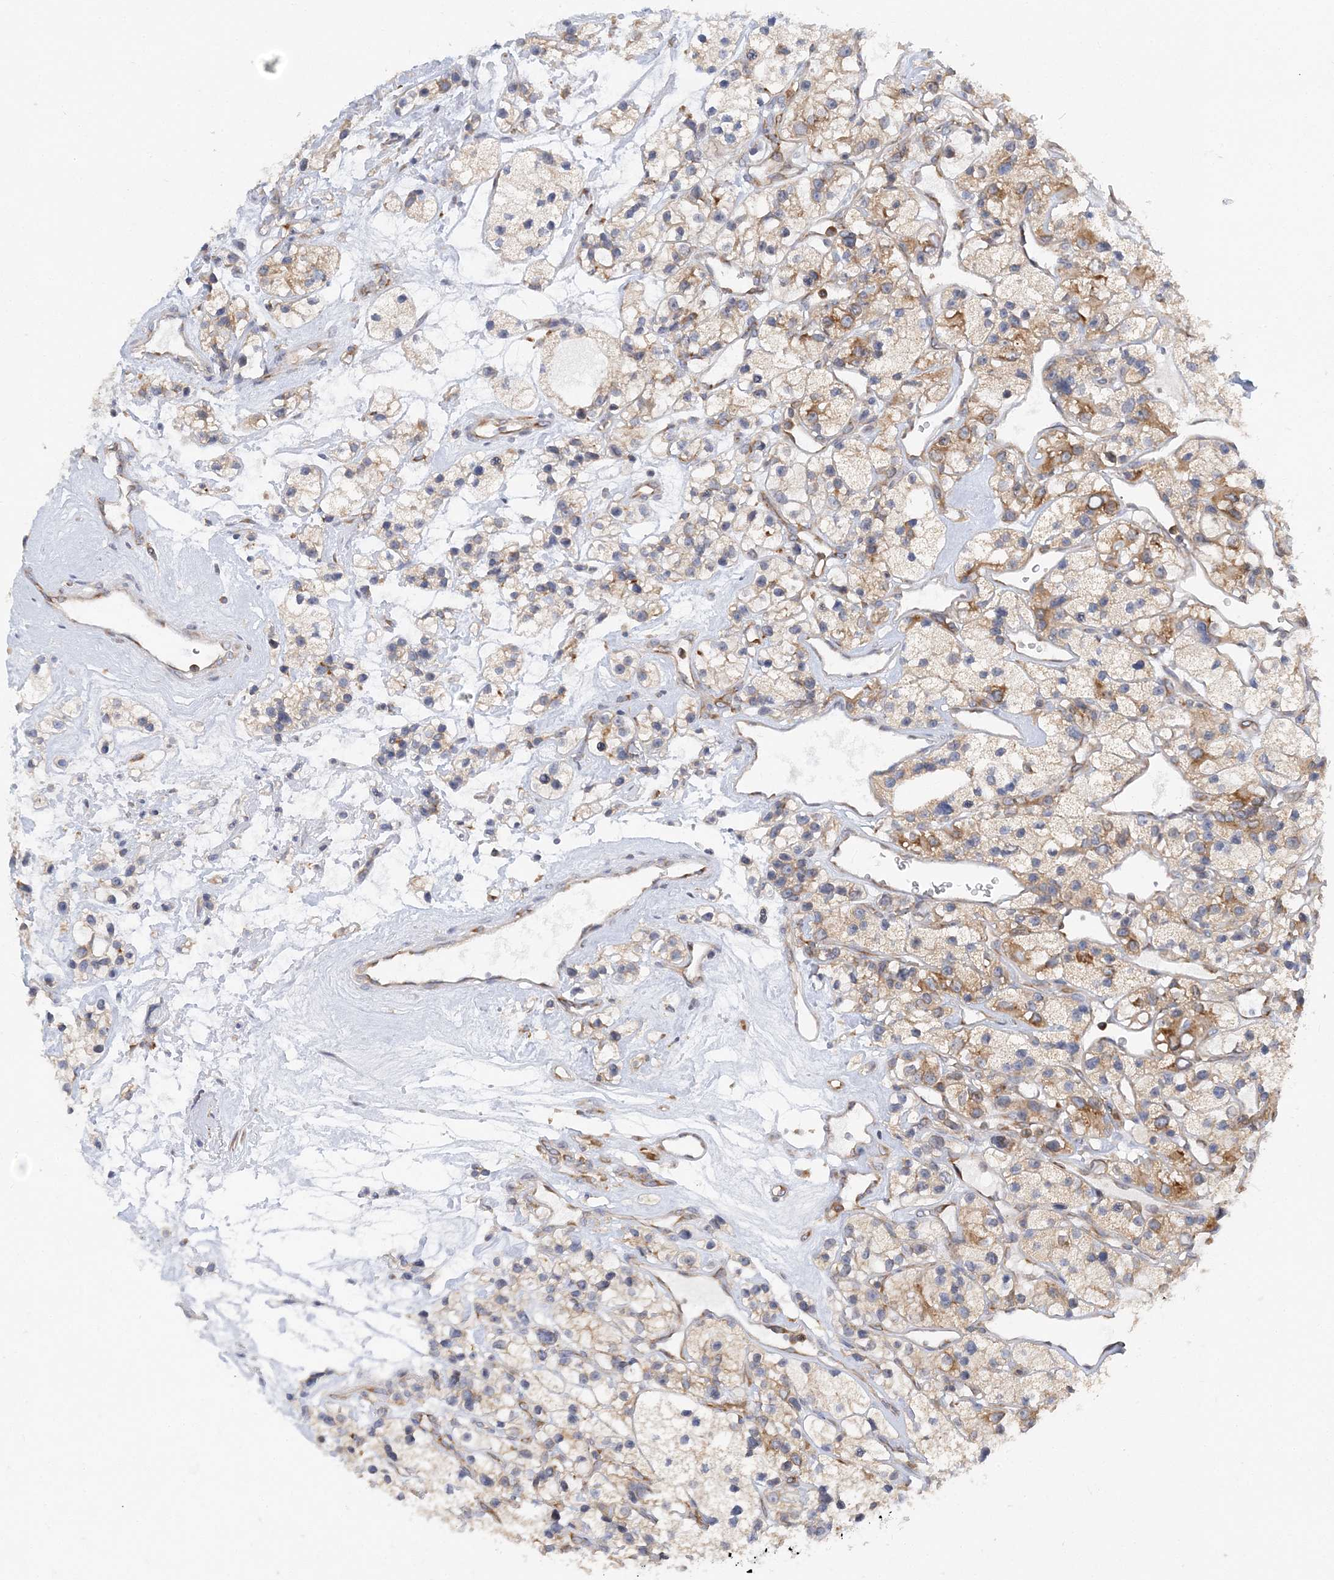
{"staining": {"intensity": "moderate", "quantity": "25%-75%", "location": "cytoplasmic/membranous"}, "tissue": "renal cancer", "cell_type": "Tumor cells", "image_type": "cancer", "snomed": [{"axis": "morphology", "description": "Adenocarcinoma, NOS"}, {"axis": "topography", "description": "Kidney"}], "caption": "Protein expression by immunohistochemistry (IHC) shows moderate cytoplasmic/membranous staining in approximately 25%-75% of tumor cells in renal adenocarcinoma. (DAB (3,3'-diaminobenzidine) IHC with brightfield microscopy, high magnification).", "gene": "LARP4B", "patient": {"sex": "female", "age": 57}}